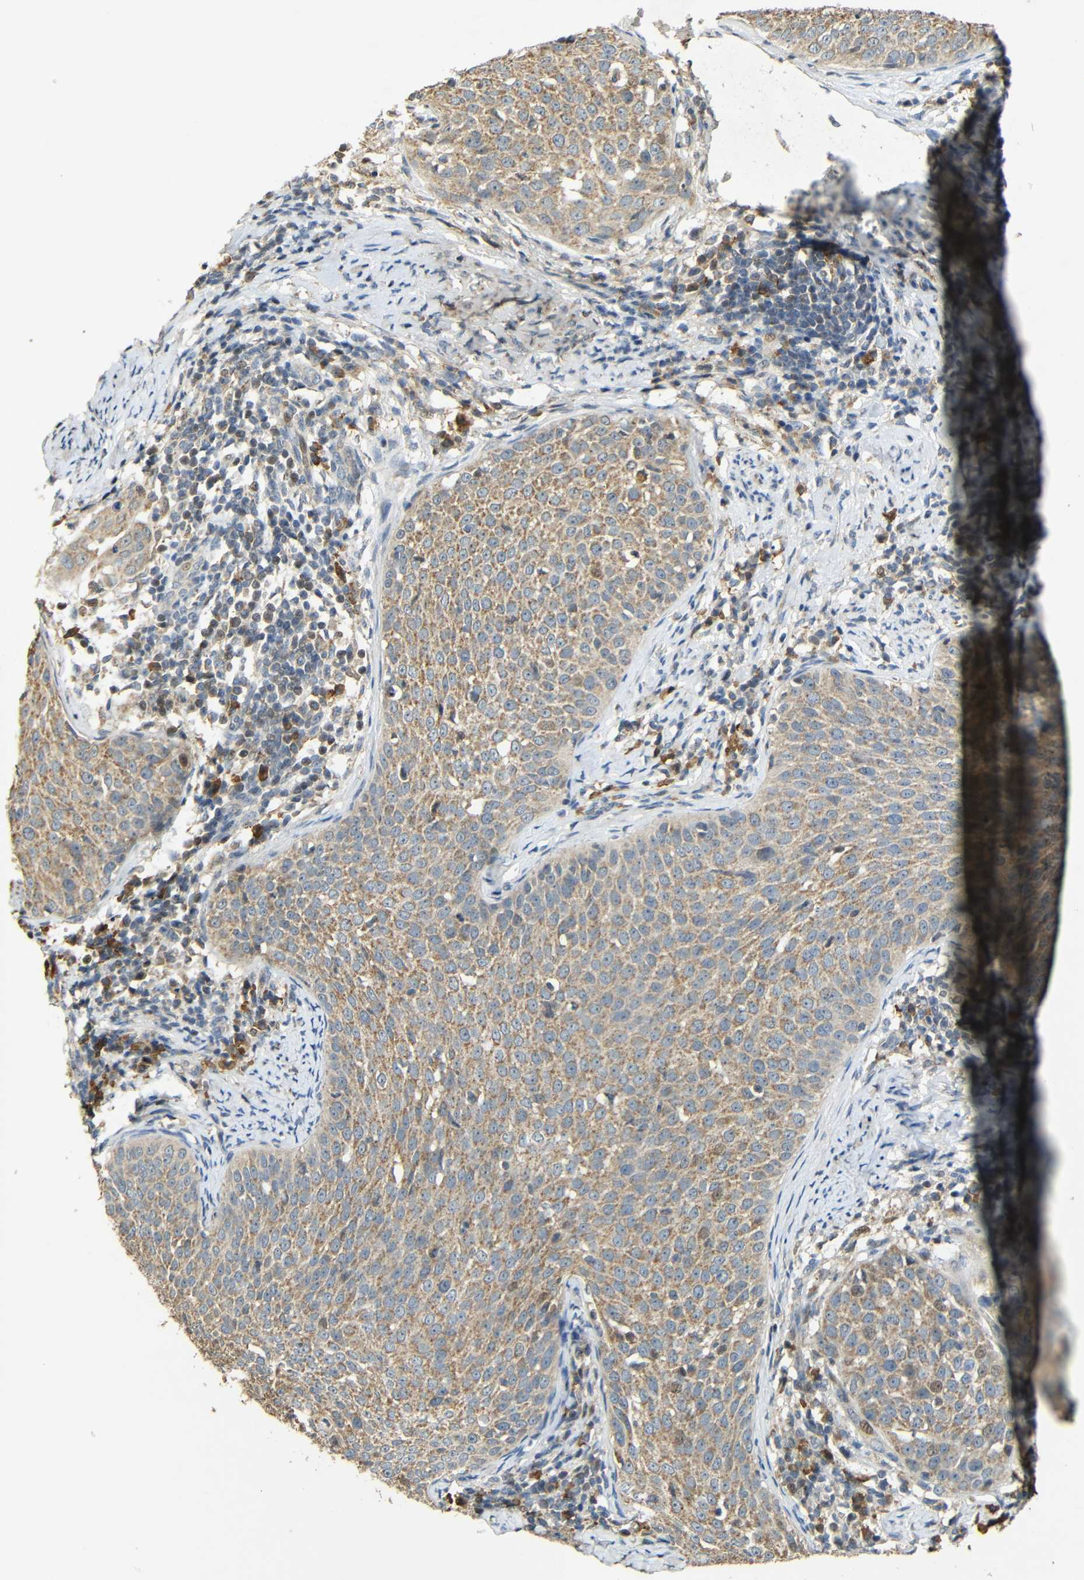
{"staining": {"intensity": "moderate", "quantity": ">75%", "location": "cytoplasmic/membranous"}, "tissue": "cervical cancer", "cell_type": "Tumor cells", "image_type": "cancer", "snomed": [{"axis": "morphology", "description": "Squamous cell carcinoma, NOS"}, {"axis": "topography", "description": "Cervix"}], "caption": "Moderate cytoplasmic/membranous staining for a protein is identified in approximately >75% of tumor cells of cervical cancer using immunohistochemistry.", "gene": "KAZALD1", "patient": {"sex": "female", "age": 51}}